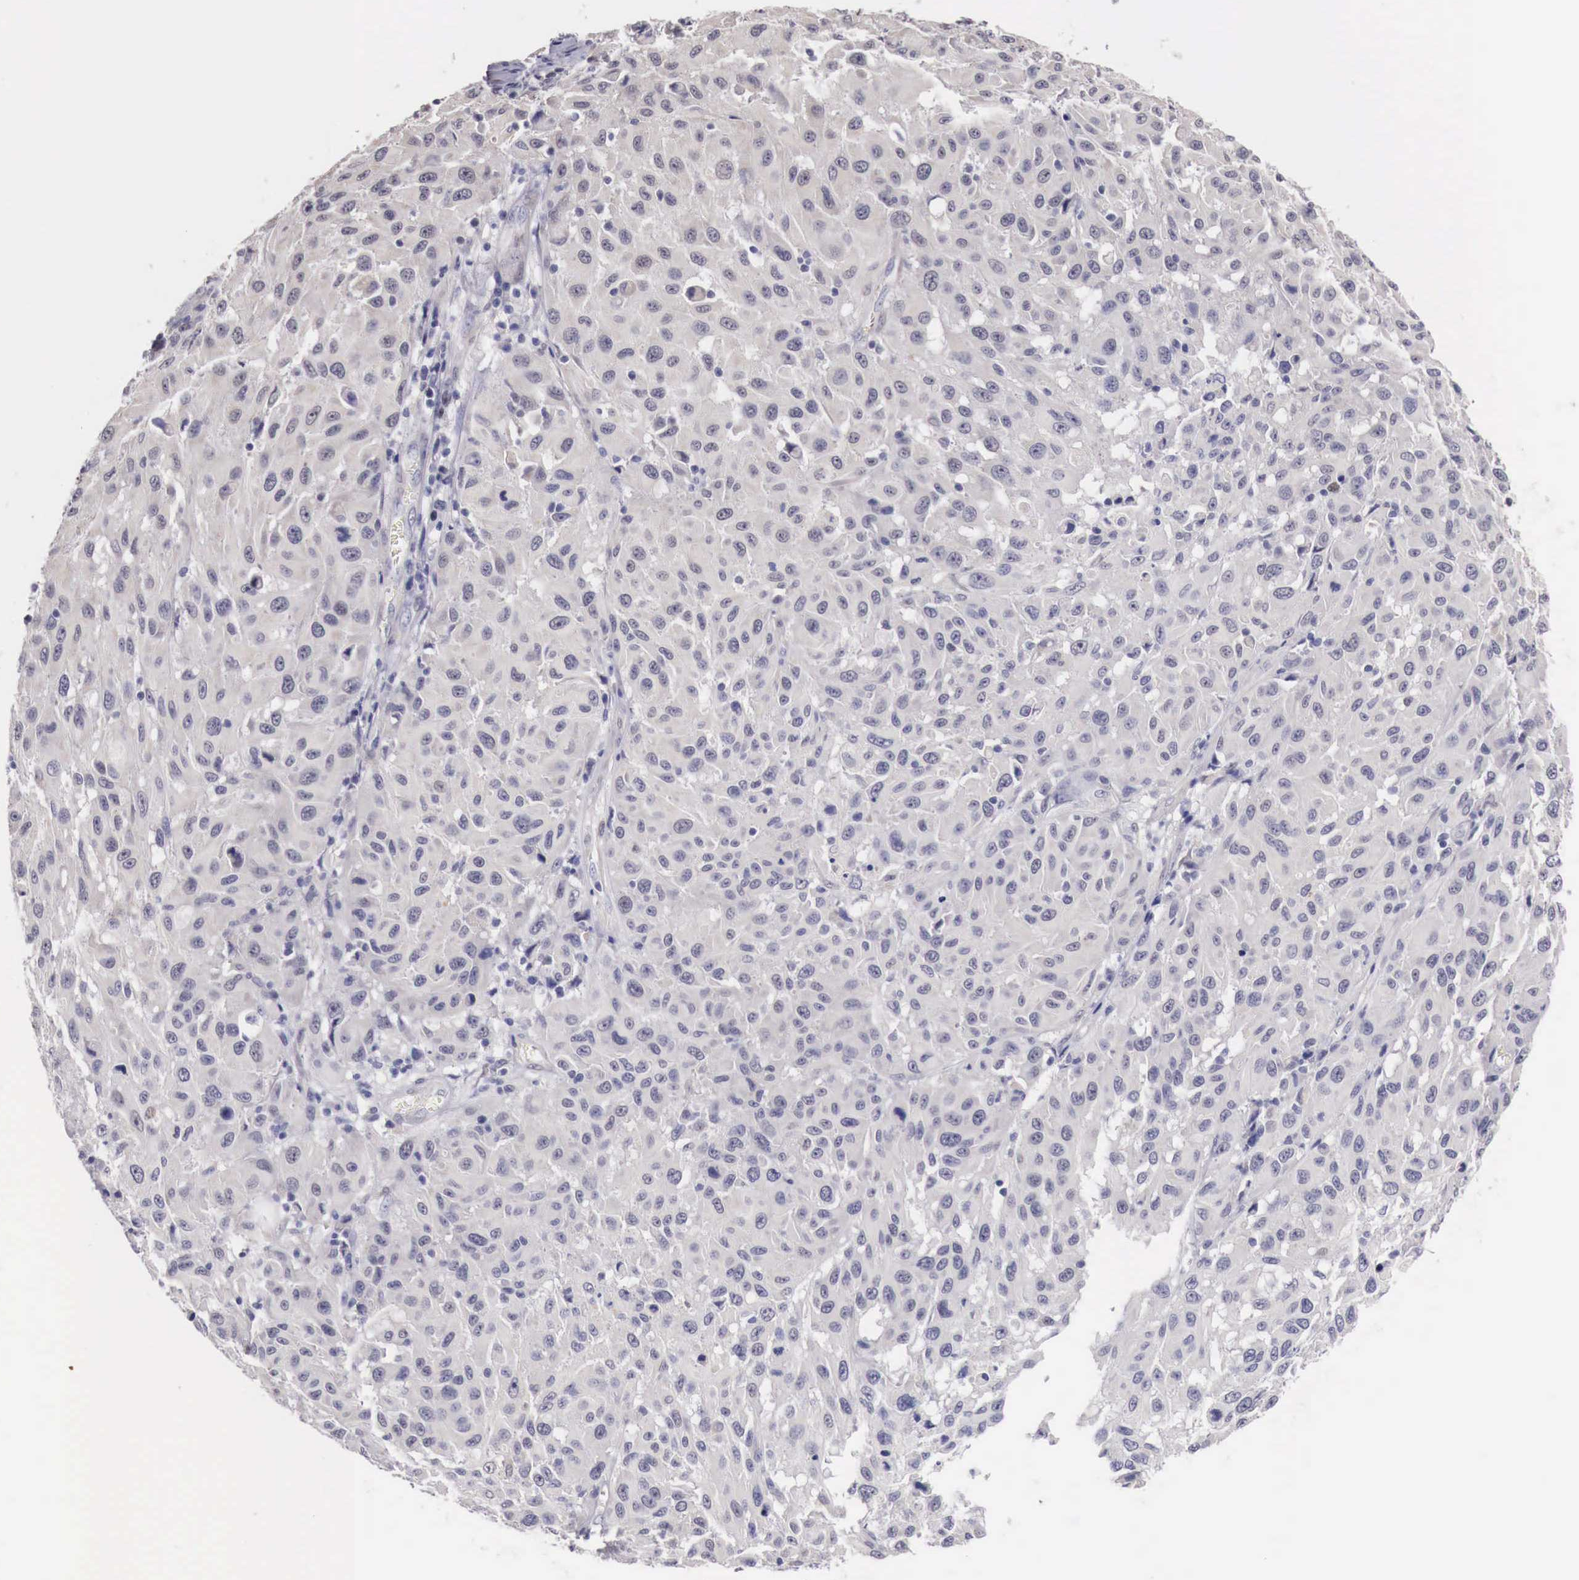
{"staining": {"intensity": "negative", "quantity": "none", "location": "none"}, "tissue": "melanoma", "cell_type": "Tumor cells", "image_type": "cancer", "snomed": [{"axis": "morphology", "description": "Malignant melanoma, NOS"}, {"axis": "topography", "description": "Skin"}], "caption": "The histopathology image reveals no significant expression in tumor cells of malignant melanoma.", "gene": "ENOX2", "patient": {"sex": "female", "age": 77}}